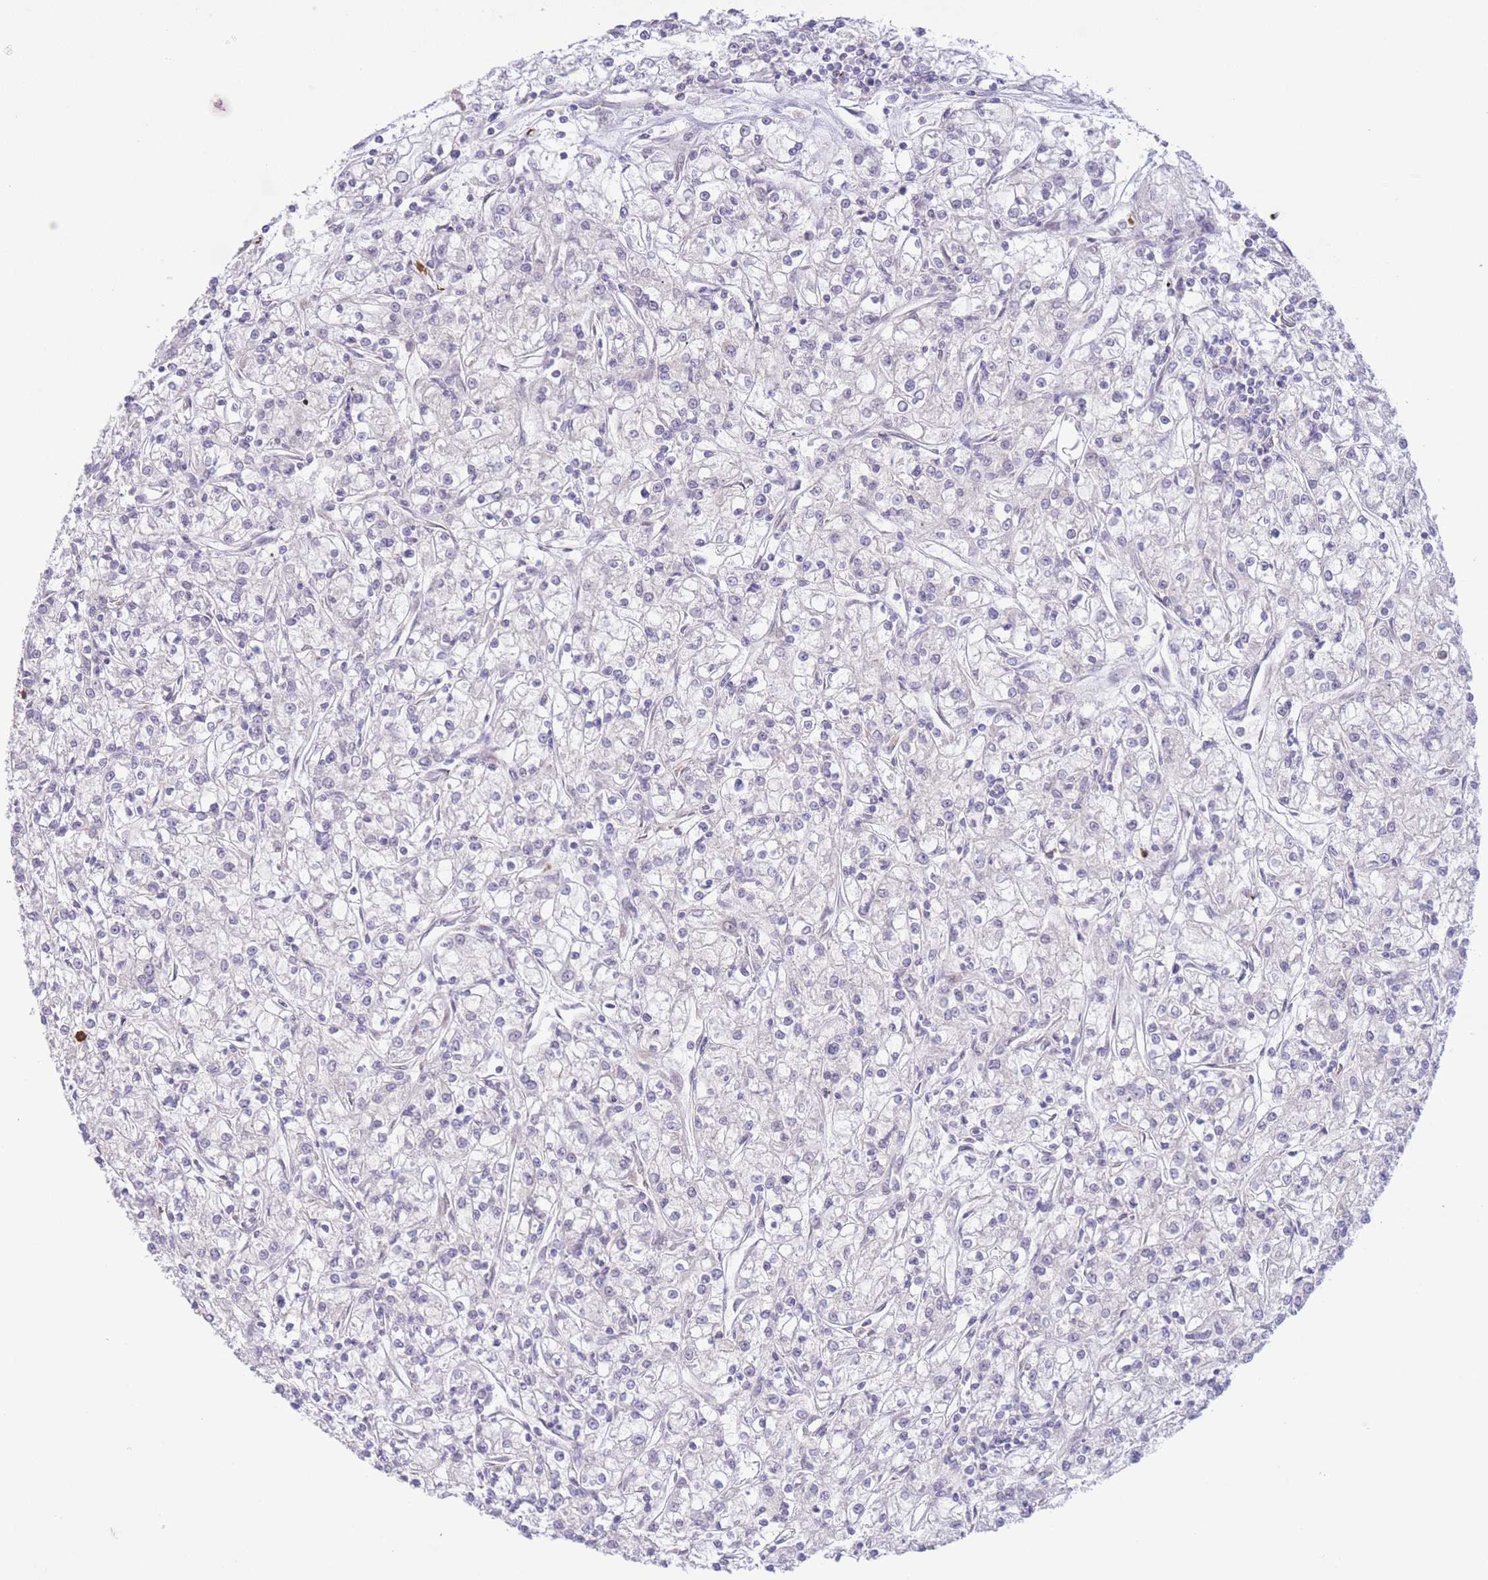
{"staining": {"intensity": "negative", "quantity": "none", "location": "none"}, "tissue": "renal cancer", "cell_type": "Tumor cells", "image_type": "cancer", "snomed": [{"axis": "morphology", "description": "Adenocarcinoma, NOS"}, {"axis": "topography", "description": "Kidney"}], "caption": "Immunohistochemical staining of renal cancer reveals no significant staining in tumor cells.", "gene": "LCLAT1", "patient": {"sex": "female", "age": 59}}